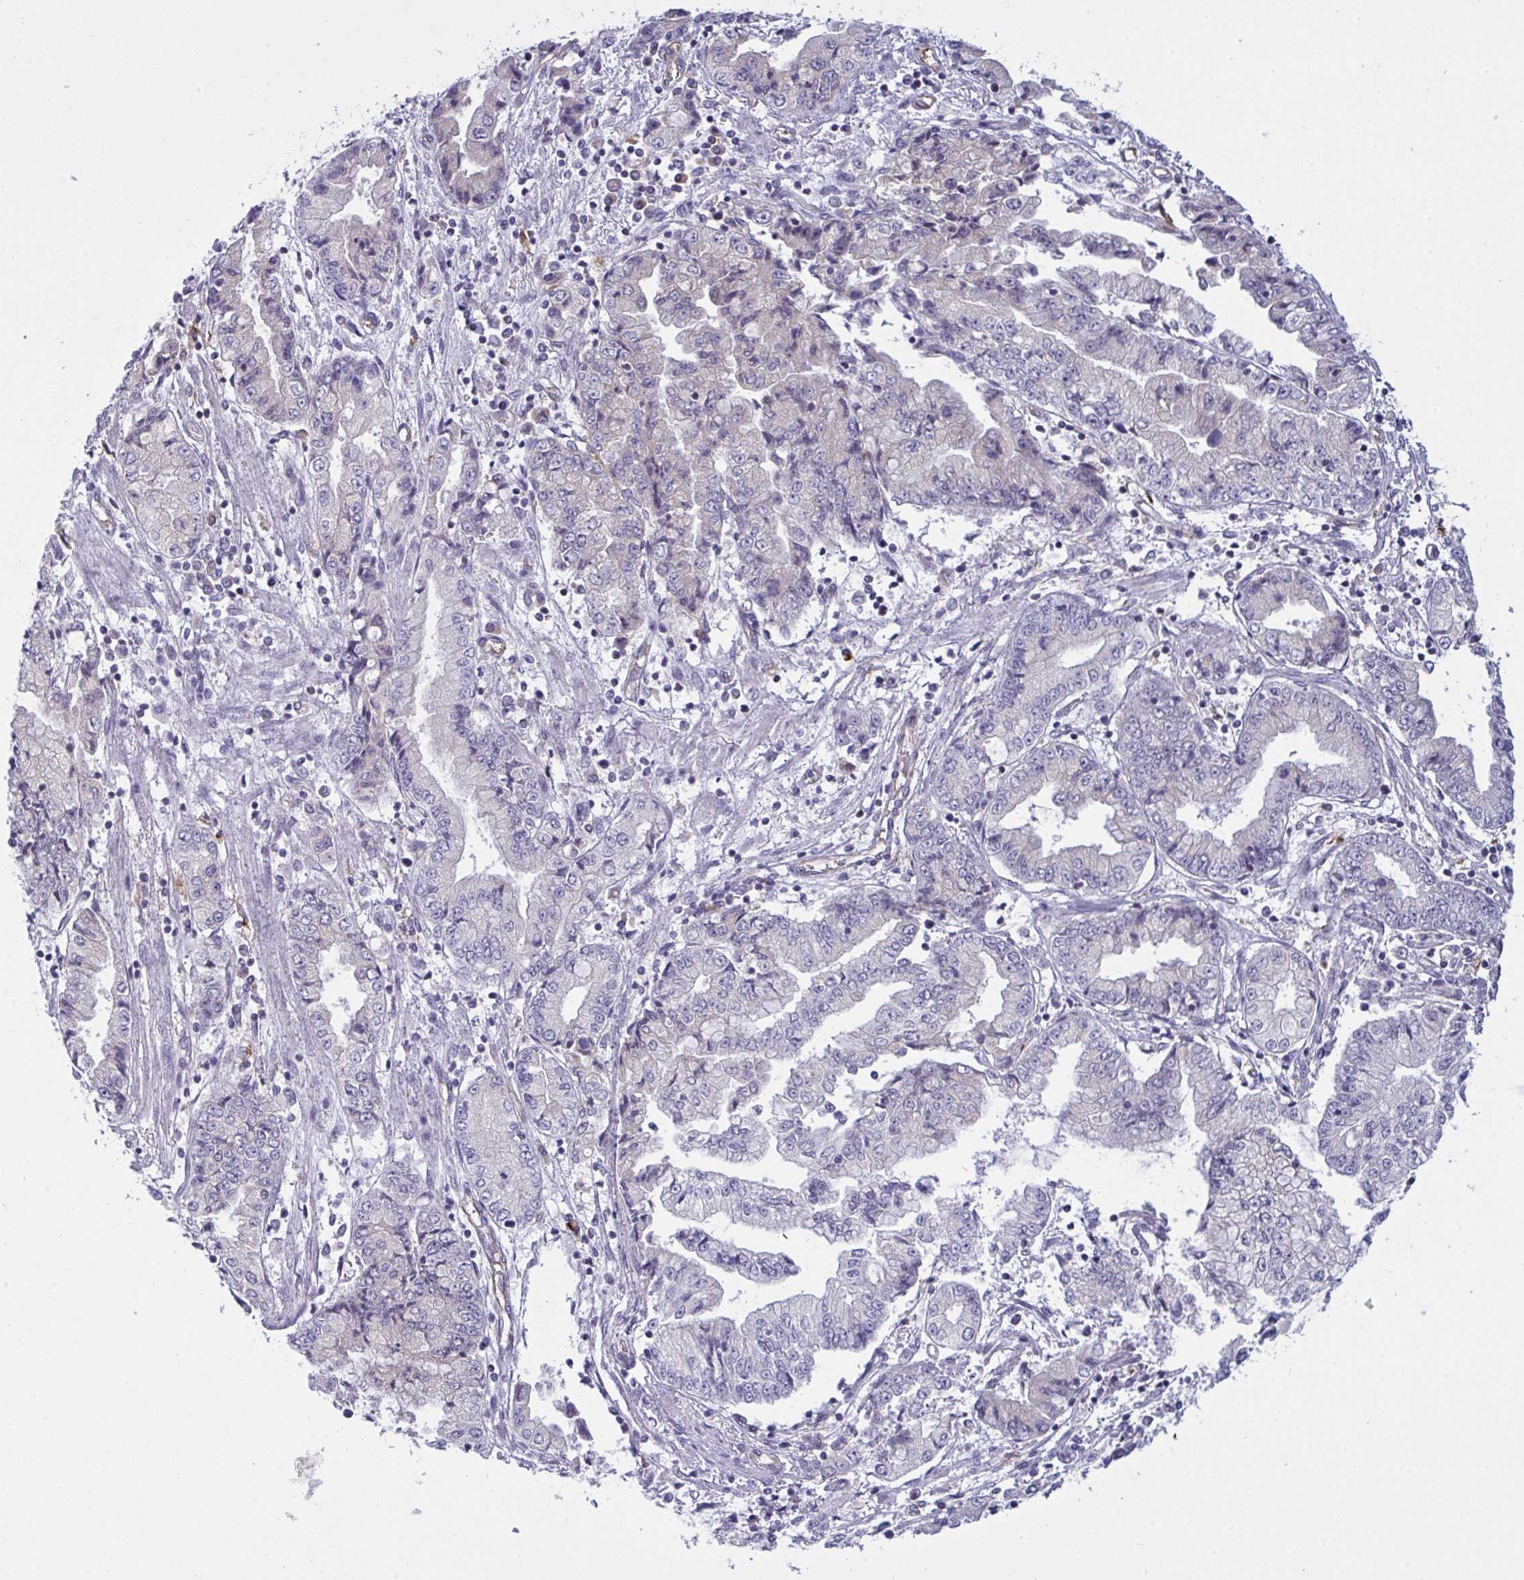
{"staining": {"intensity": "negative", "quantity": "none", "location": "none"}, "tissue": "stomach cancer", "cell_type": "Tumor cells", "image_type": "cancer", "snomed": [{"axis": "morphology", "description": "Adenocarcinoma, NOS"}, {"axis": "topography", "description": "Stomach, upper"}], "caption": "Immunohistochemistry (IHC) histopathology image of stomach cancer (adenocarcinoma) stained for a protein (brown), which displays no positivity in tumor cells.", "gene": "DCBLD1", "patient": {"sex": "female", "age": 74}}